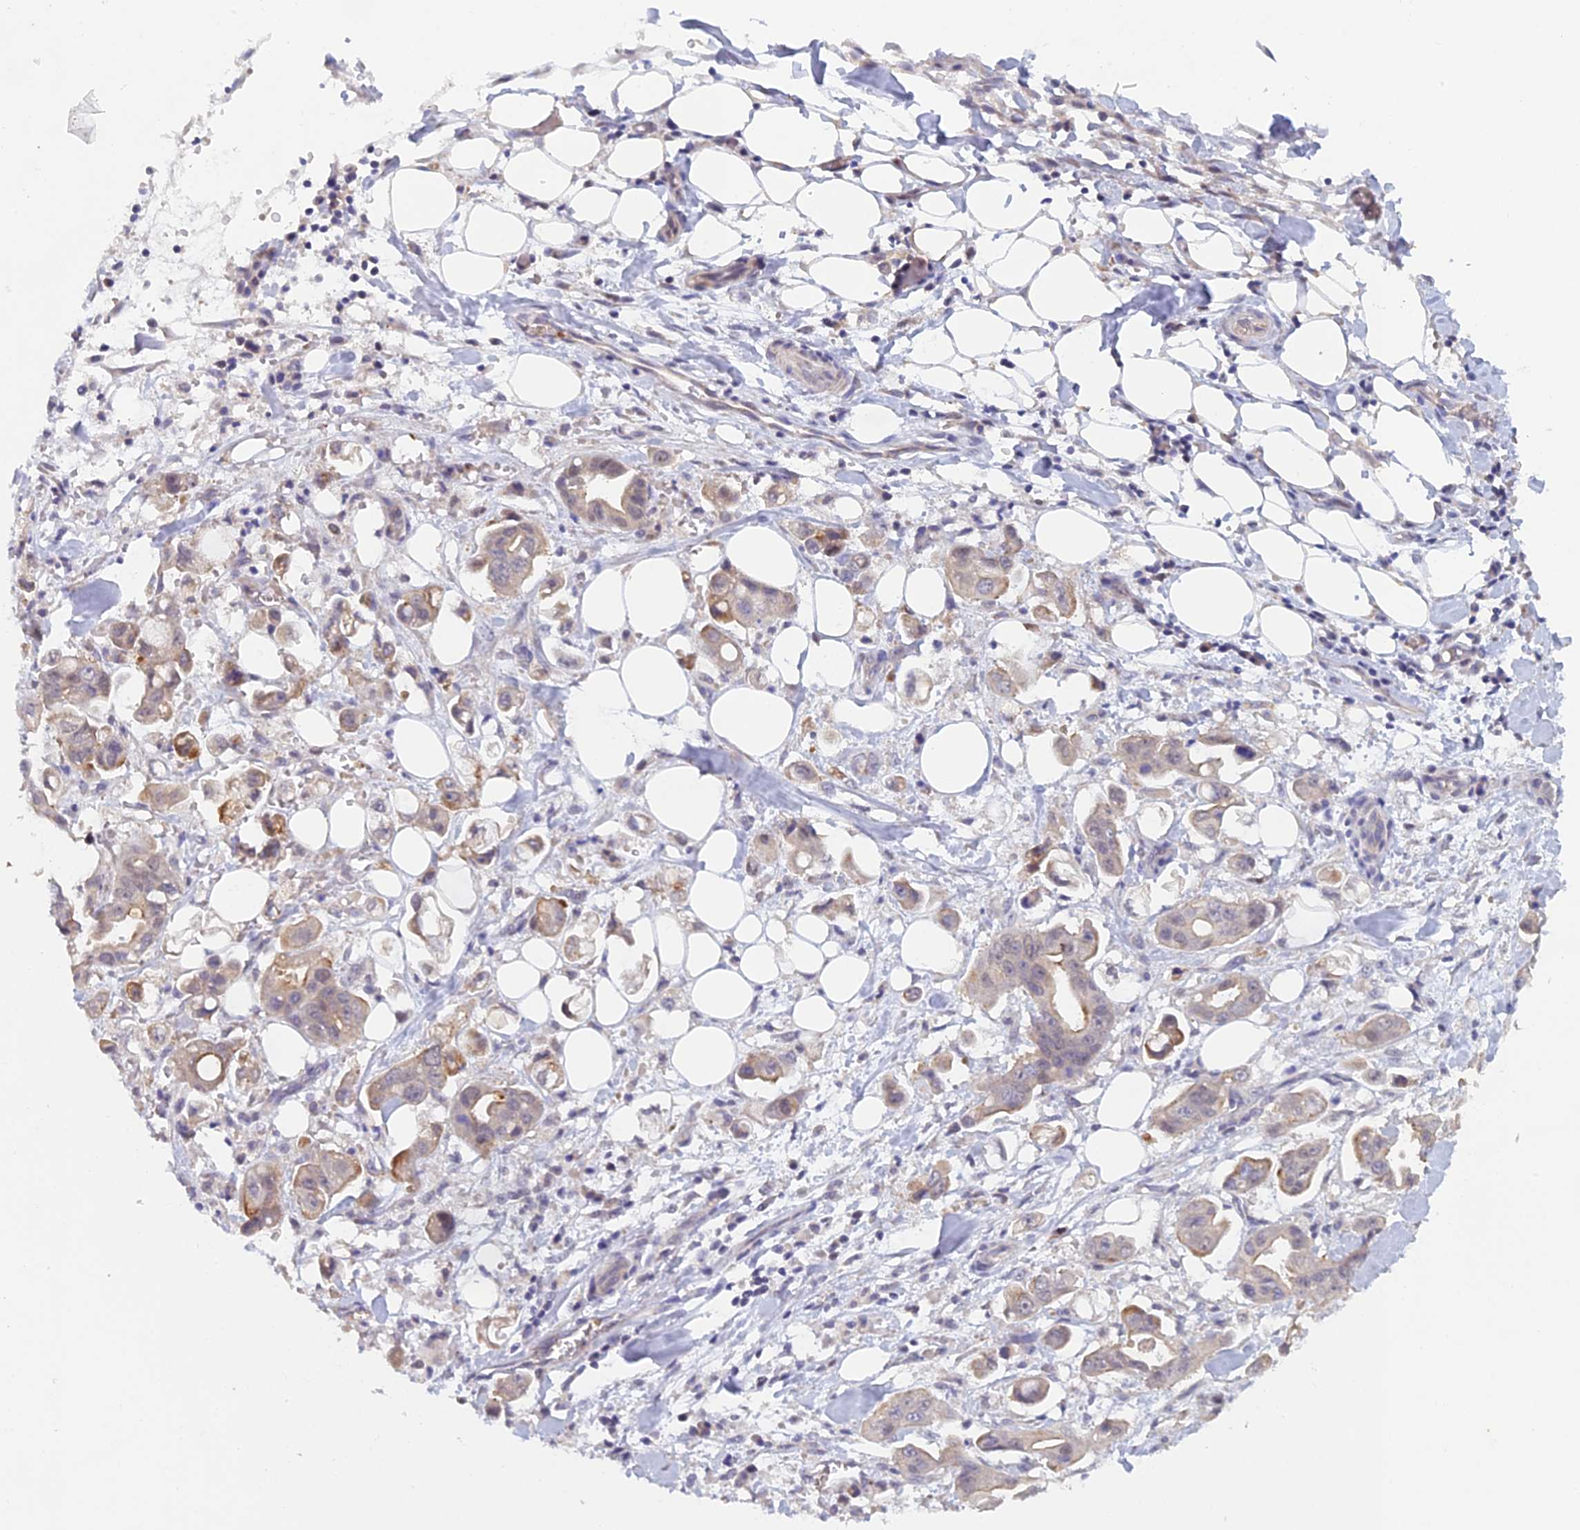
{"staining": {"intensity": "weak", "quantity": "<25%", "location": "cytoplasmic/membranous"}, "tissue": "stomach cancer", "cell_type": "Tumor cells", "image_type": "cancer", "snomed": [{"axis": "morphology", "description": "Adenocarcinoma, NOS"}, {"axis": "topography", "description": "Stomach"}], "caption": "Tumor cells show no significant protein positivity in adenocarcinoma (stomach).", "gene": "GIPC1", "patient": {"sex": "male", "age": 62}}